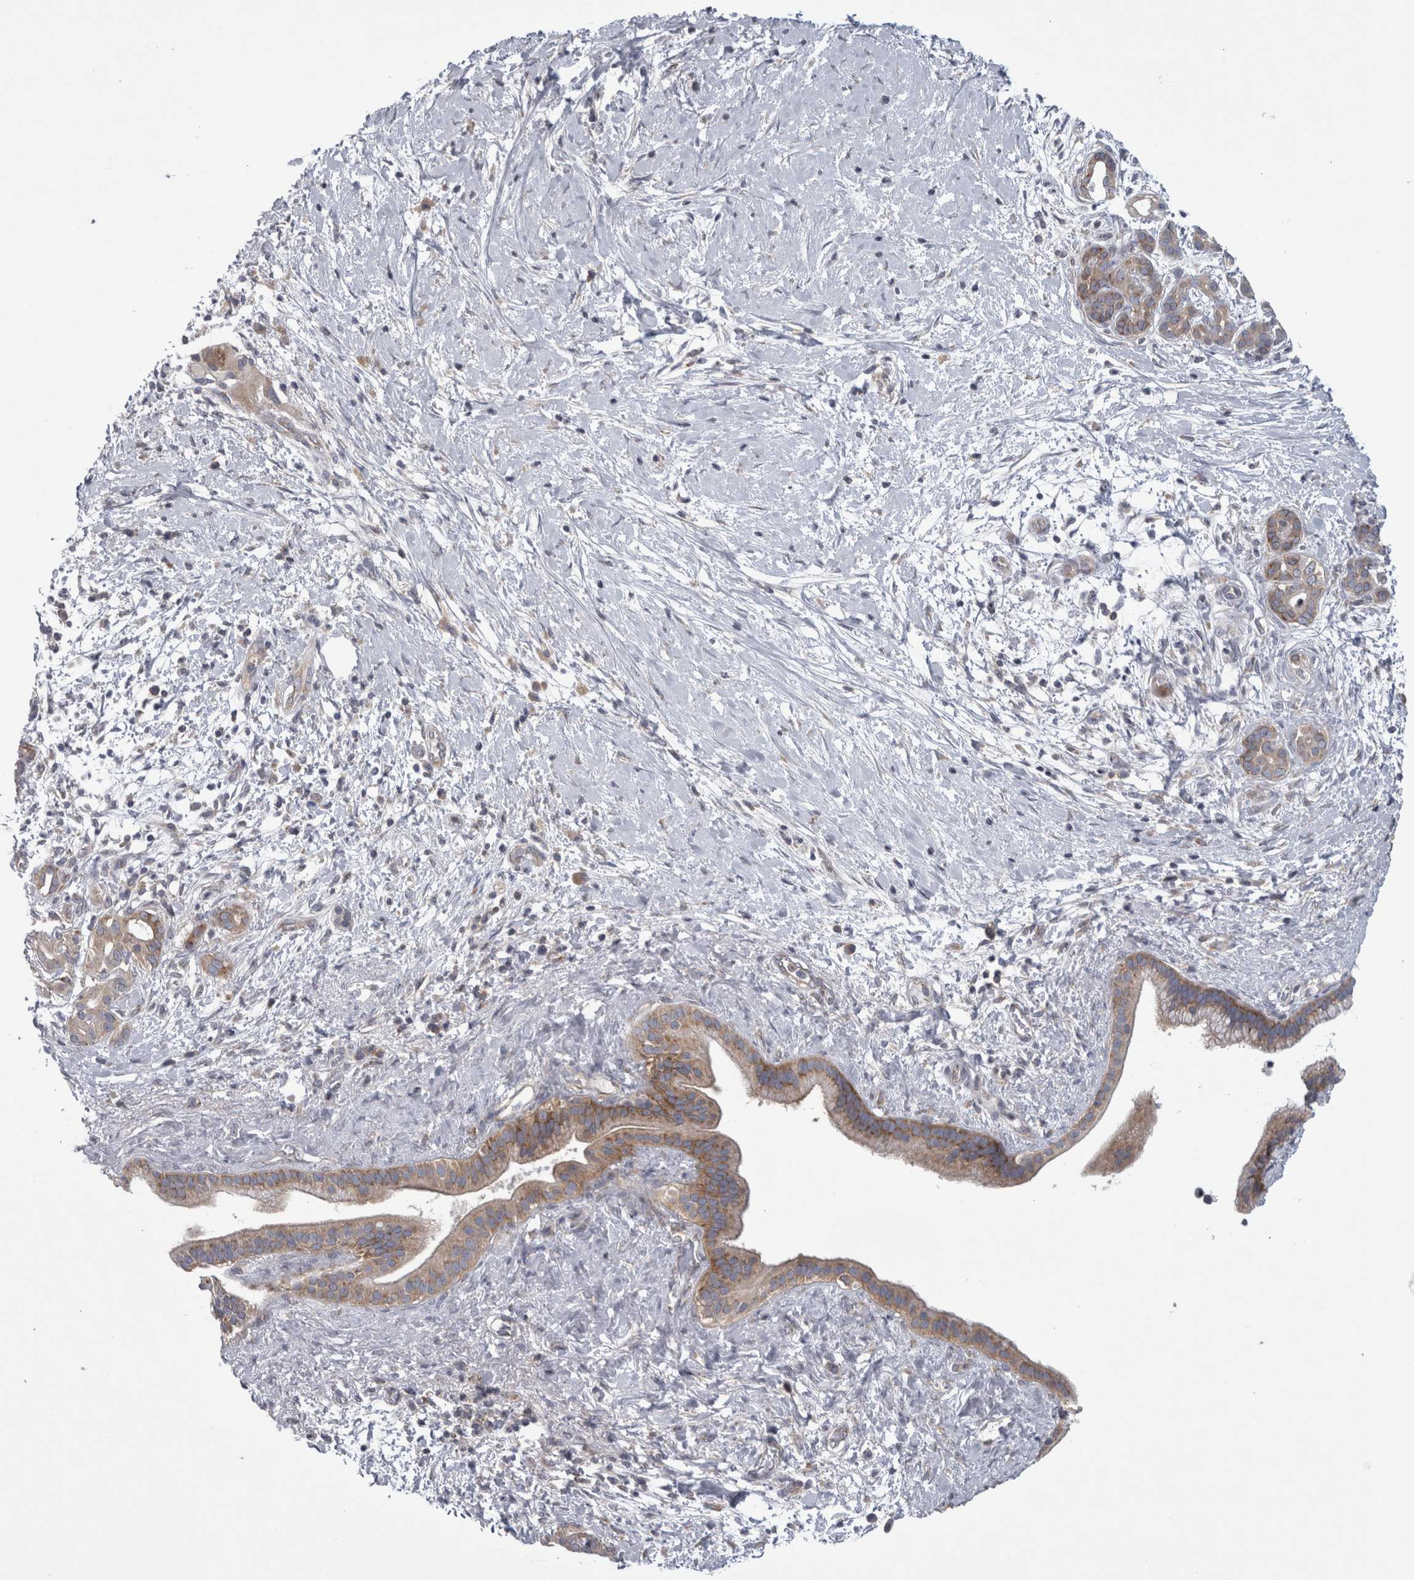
{"staining": {"intensity": "moderate", "quantity": ">75%", "location": "cytoplasmic/membranous"}, "tissue": "pancreatic cancer", "cell_type": "Tumor cells", "image_type": "cancer", "snomed": [{"axis": "morphology", "description": "Adenocarcinoma, NOS"}, {"axis": "topography", "description": "Pancreas"}], "caption": "This histopathology image displays pancreatic cancer (adenocarcinoma) stained with immunohistochemistry to label a protein in brown. The cytoplasmic/membranous of tumor cells show moderate positivity for the protein. Nuclei are counter-stained blue.", "gene": "PRRC2C", "patient": {"sex": "male", "age": 58}}